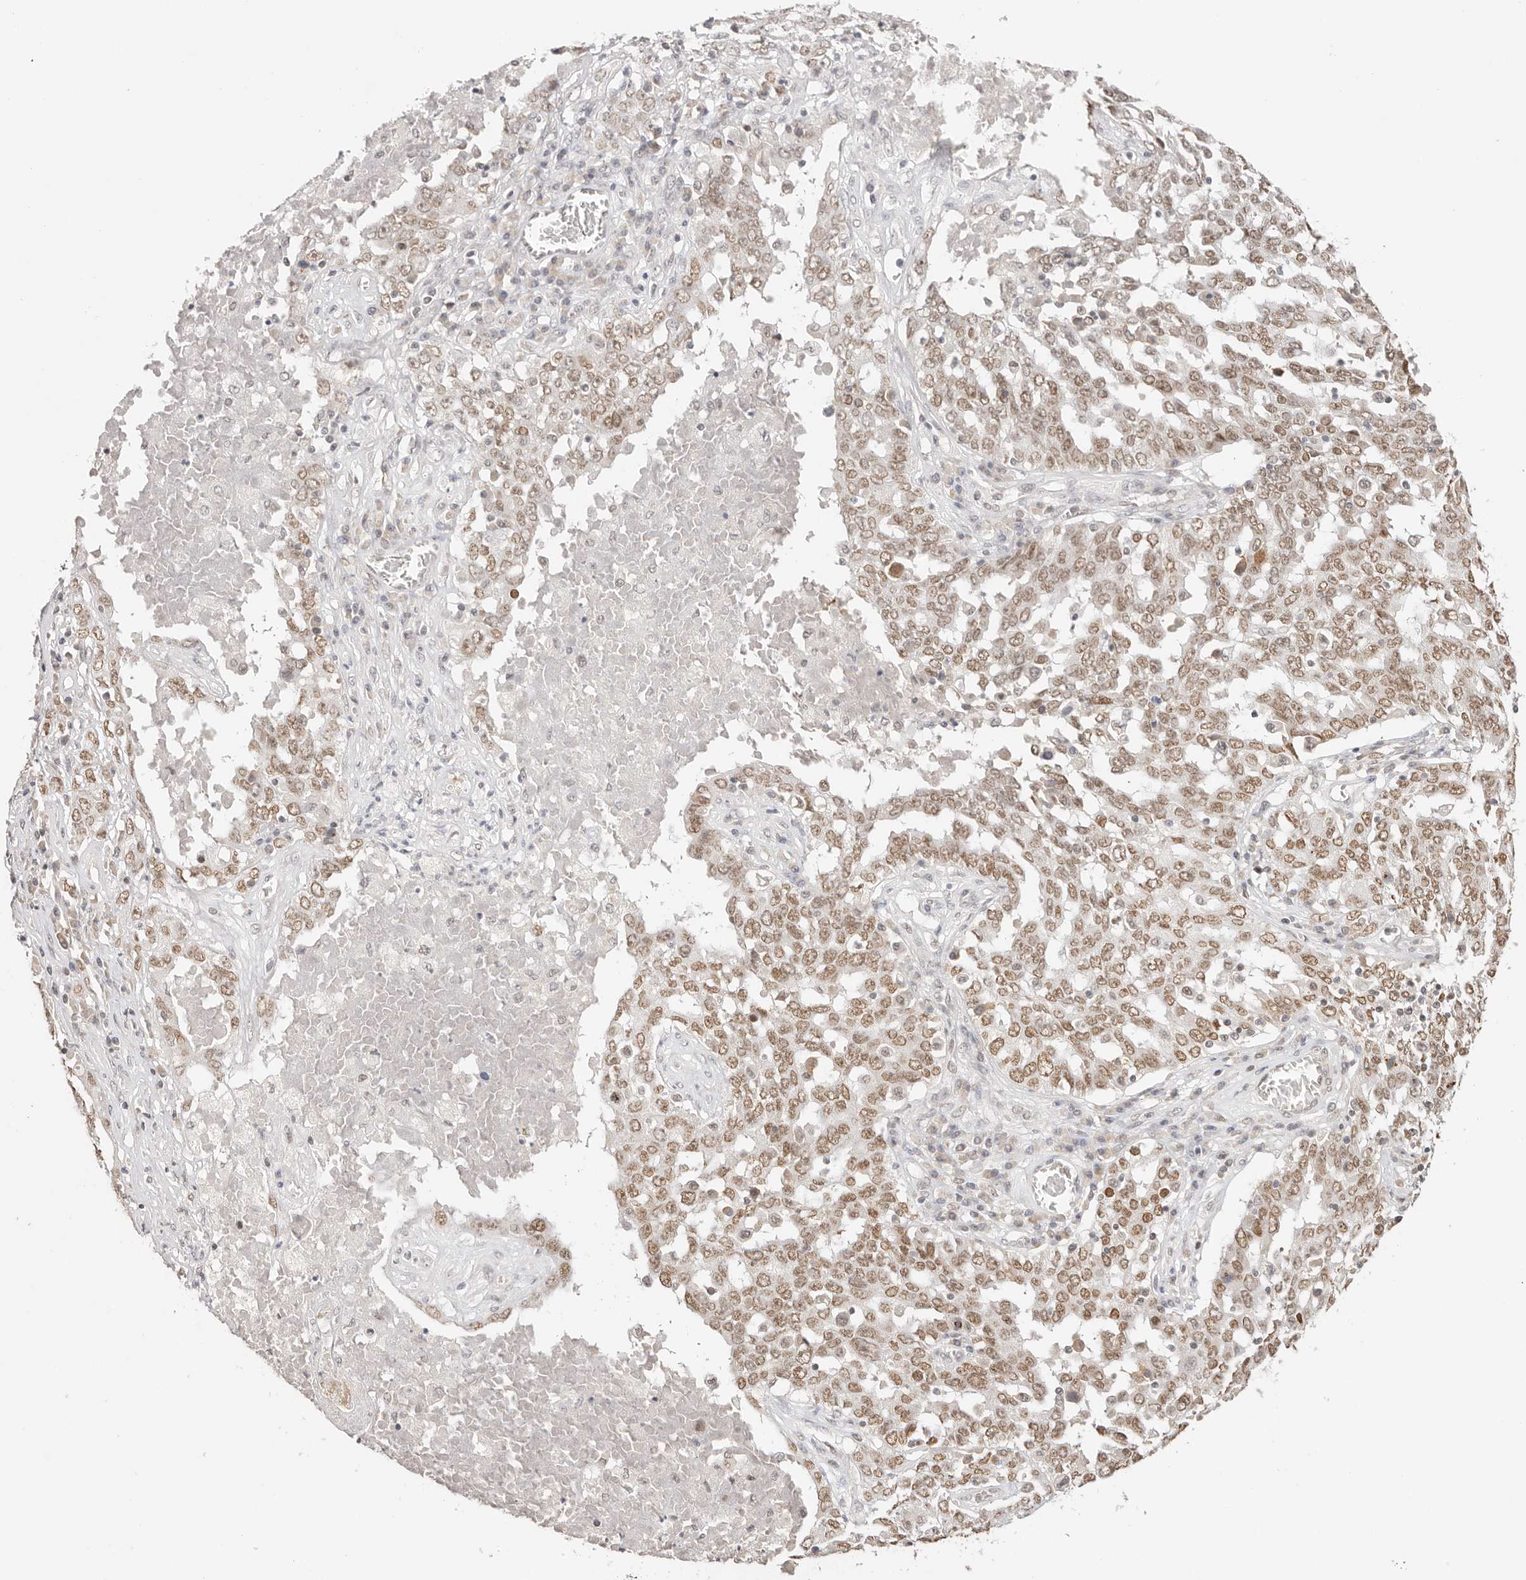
{"staining": {"intensity": "moderate", "quantity": ">75%", "location": "nuclear"}, "tissue": "ovarian cancer", "cell_type": "Tumor cells", "image_type": "cancer", "snomed": [{"axis": "morphology", "description": "Carcinoma, endometroid"}, {"axis": "topography", "description": "Ovary"}], "caption": "Ovarian cancer stained with DAB IHC reveals medium levels of moderate nuclear expression in approximately >75% of tumor cells.", "gene": "RFC3", "patient": {"sex": "female", "age": 62}}